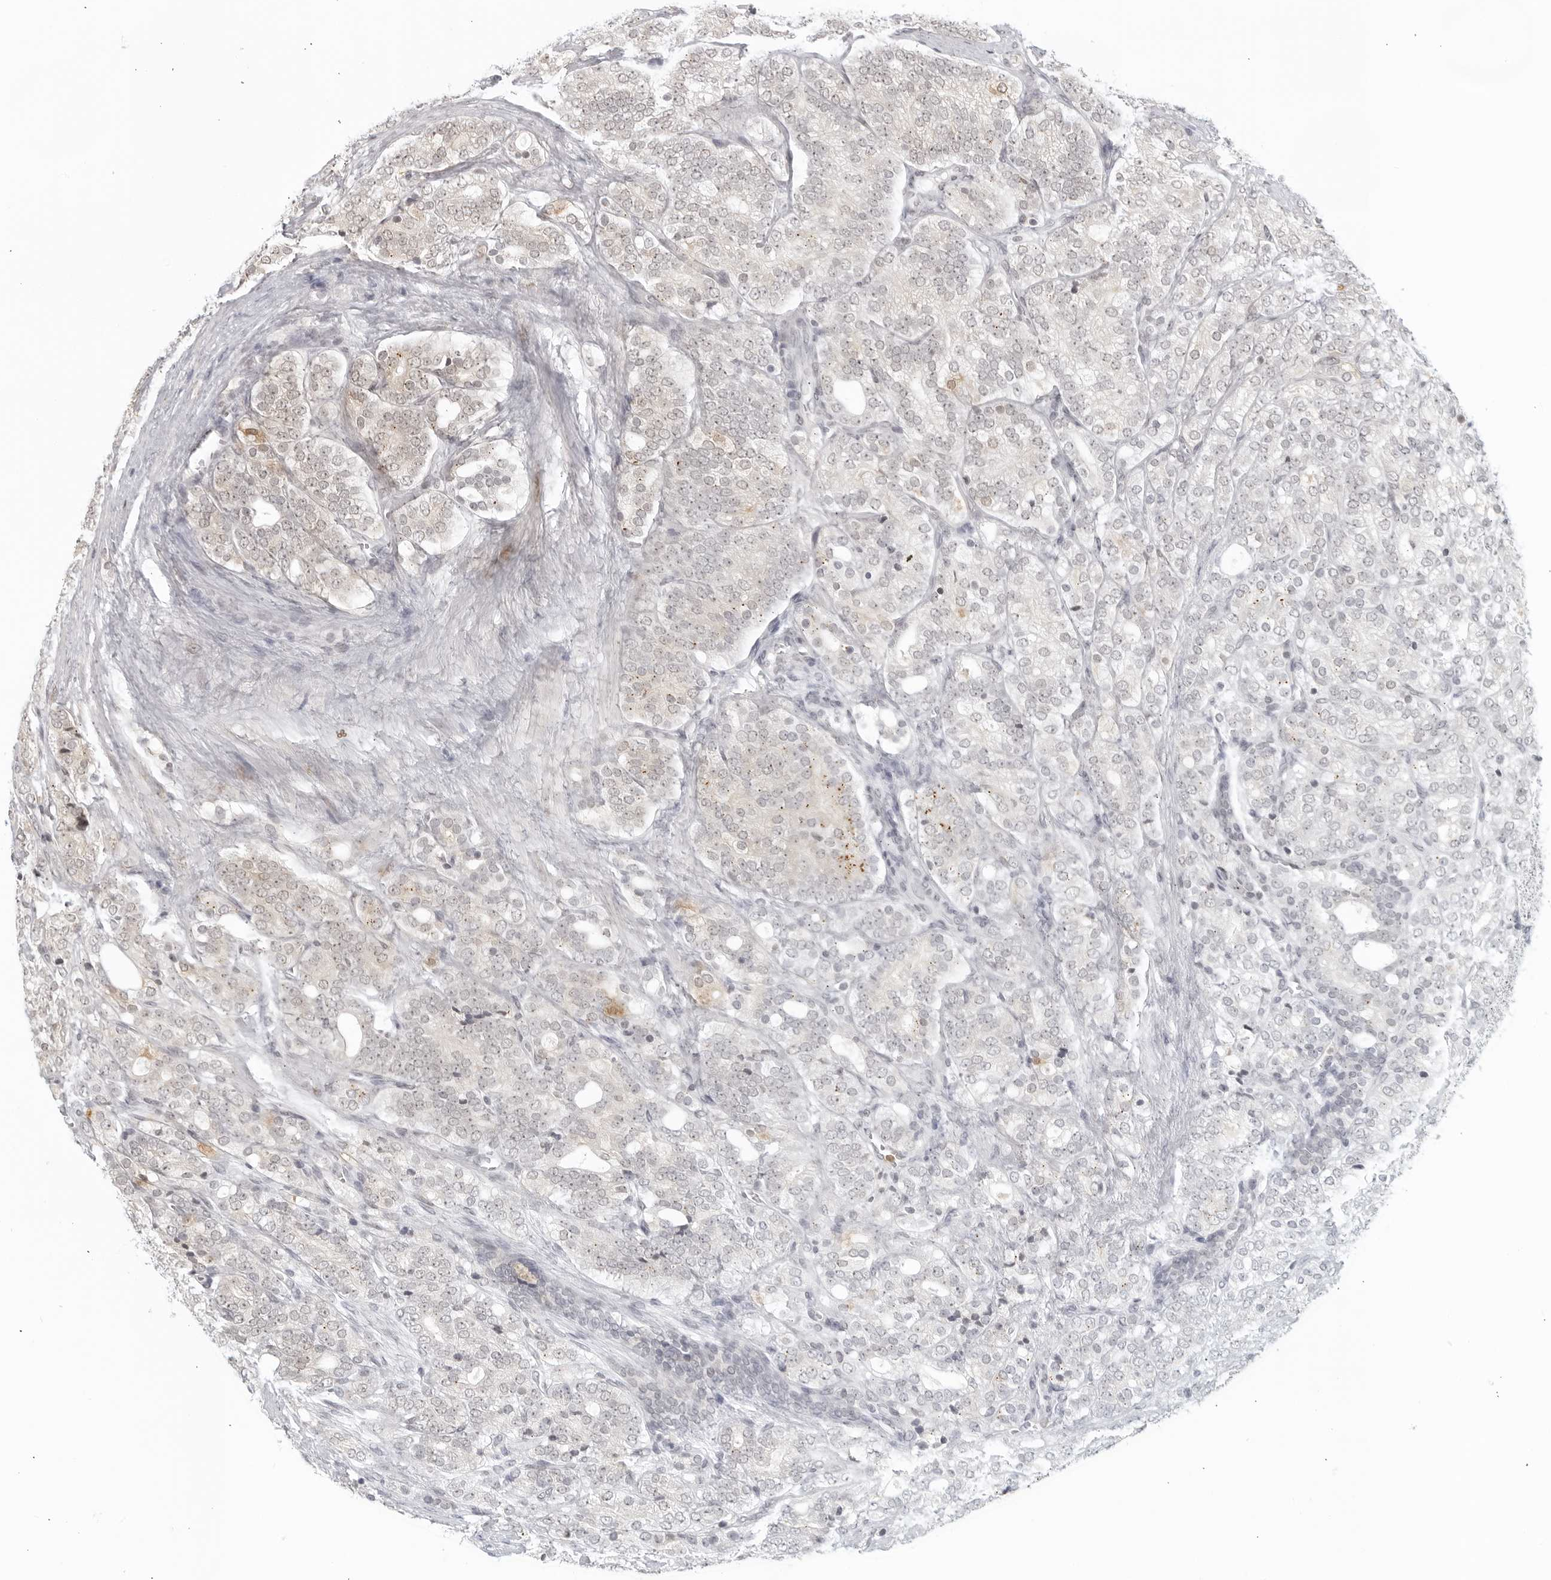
{"staining": {"intensity": "negative", "quantity": "none", "location": "none"}, "tissue": "prostate cancer", "cell_type": "Tumor cells", "image_type": "cancer", "snomed": [{"axis": "morphology", "description": "Adenocarcinoma, High grade"}, {"axis": "topography", "description": "Prostate"}], "caption": "Image shows no significant protein positivity in tumor cells of prostate cancer (adenocarcinoma (high-grade)).", "gene": "RAB11FIP3", "patient": {"sex": "male", "age": 57}}